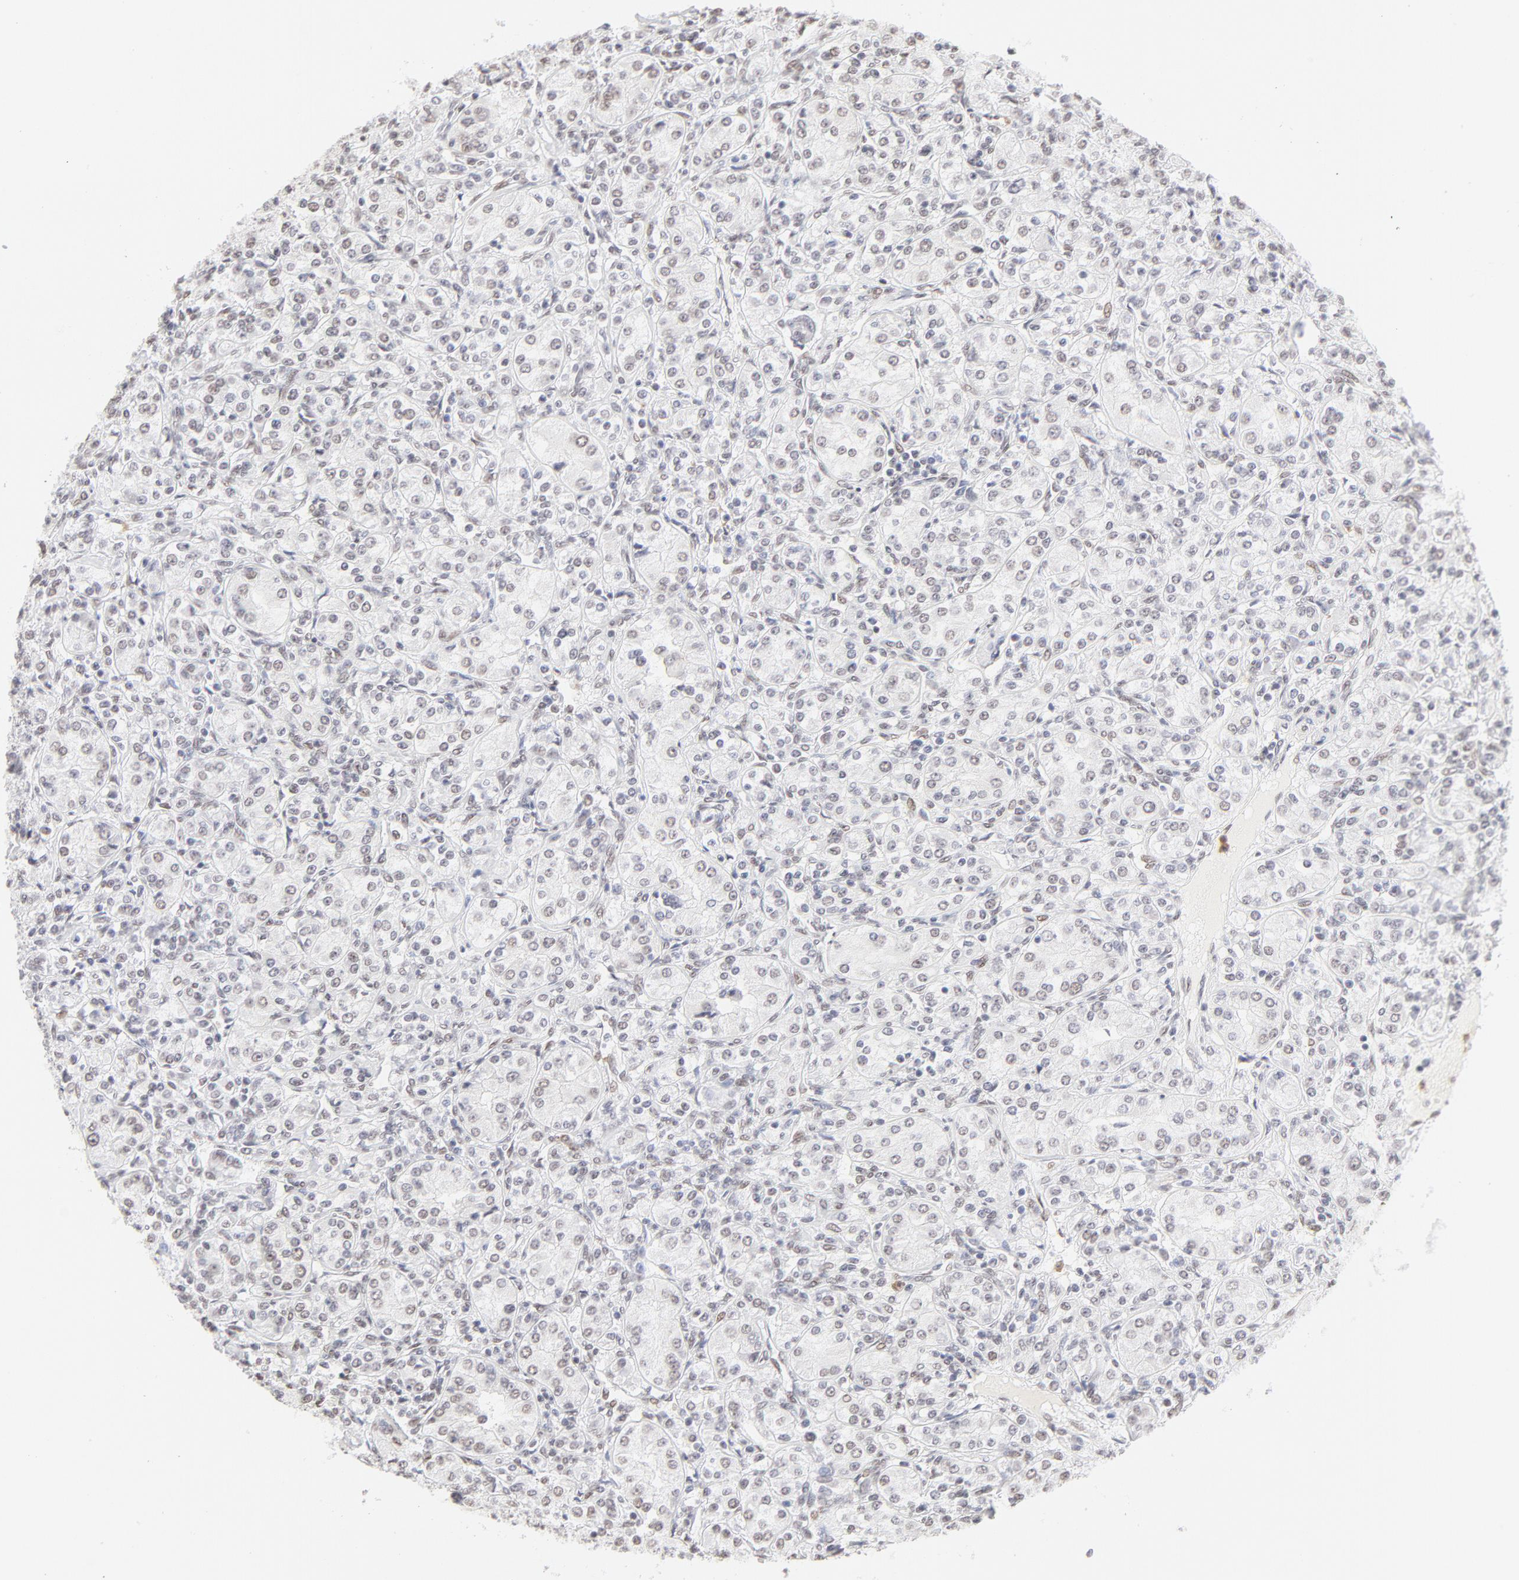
{"staining": {"intensity": "weak", "quantity": "<25%", "location": "nuclear"}, "tissue": "renal cancer", "cell_type": "Tumor cells", "image_type": "cancer", "snomed": [{"axis": "morphology", "description": "Adenocarcinoma, NOS"}, {"axis": "topography", "description": "Kidney"}], "caption": "The immunohistochemistry micrograph has no significant staining in tumor cells of adenocarcinoma (renal) tissue.", "gene": "PBX1", "patient": {"sex": "male", "age": 77}}